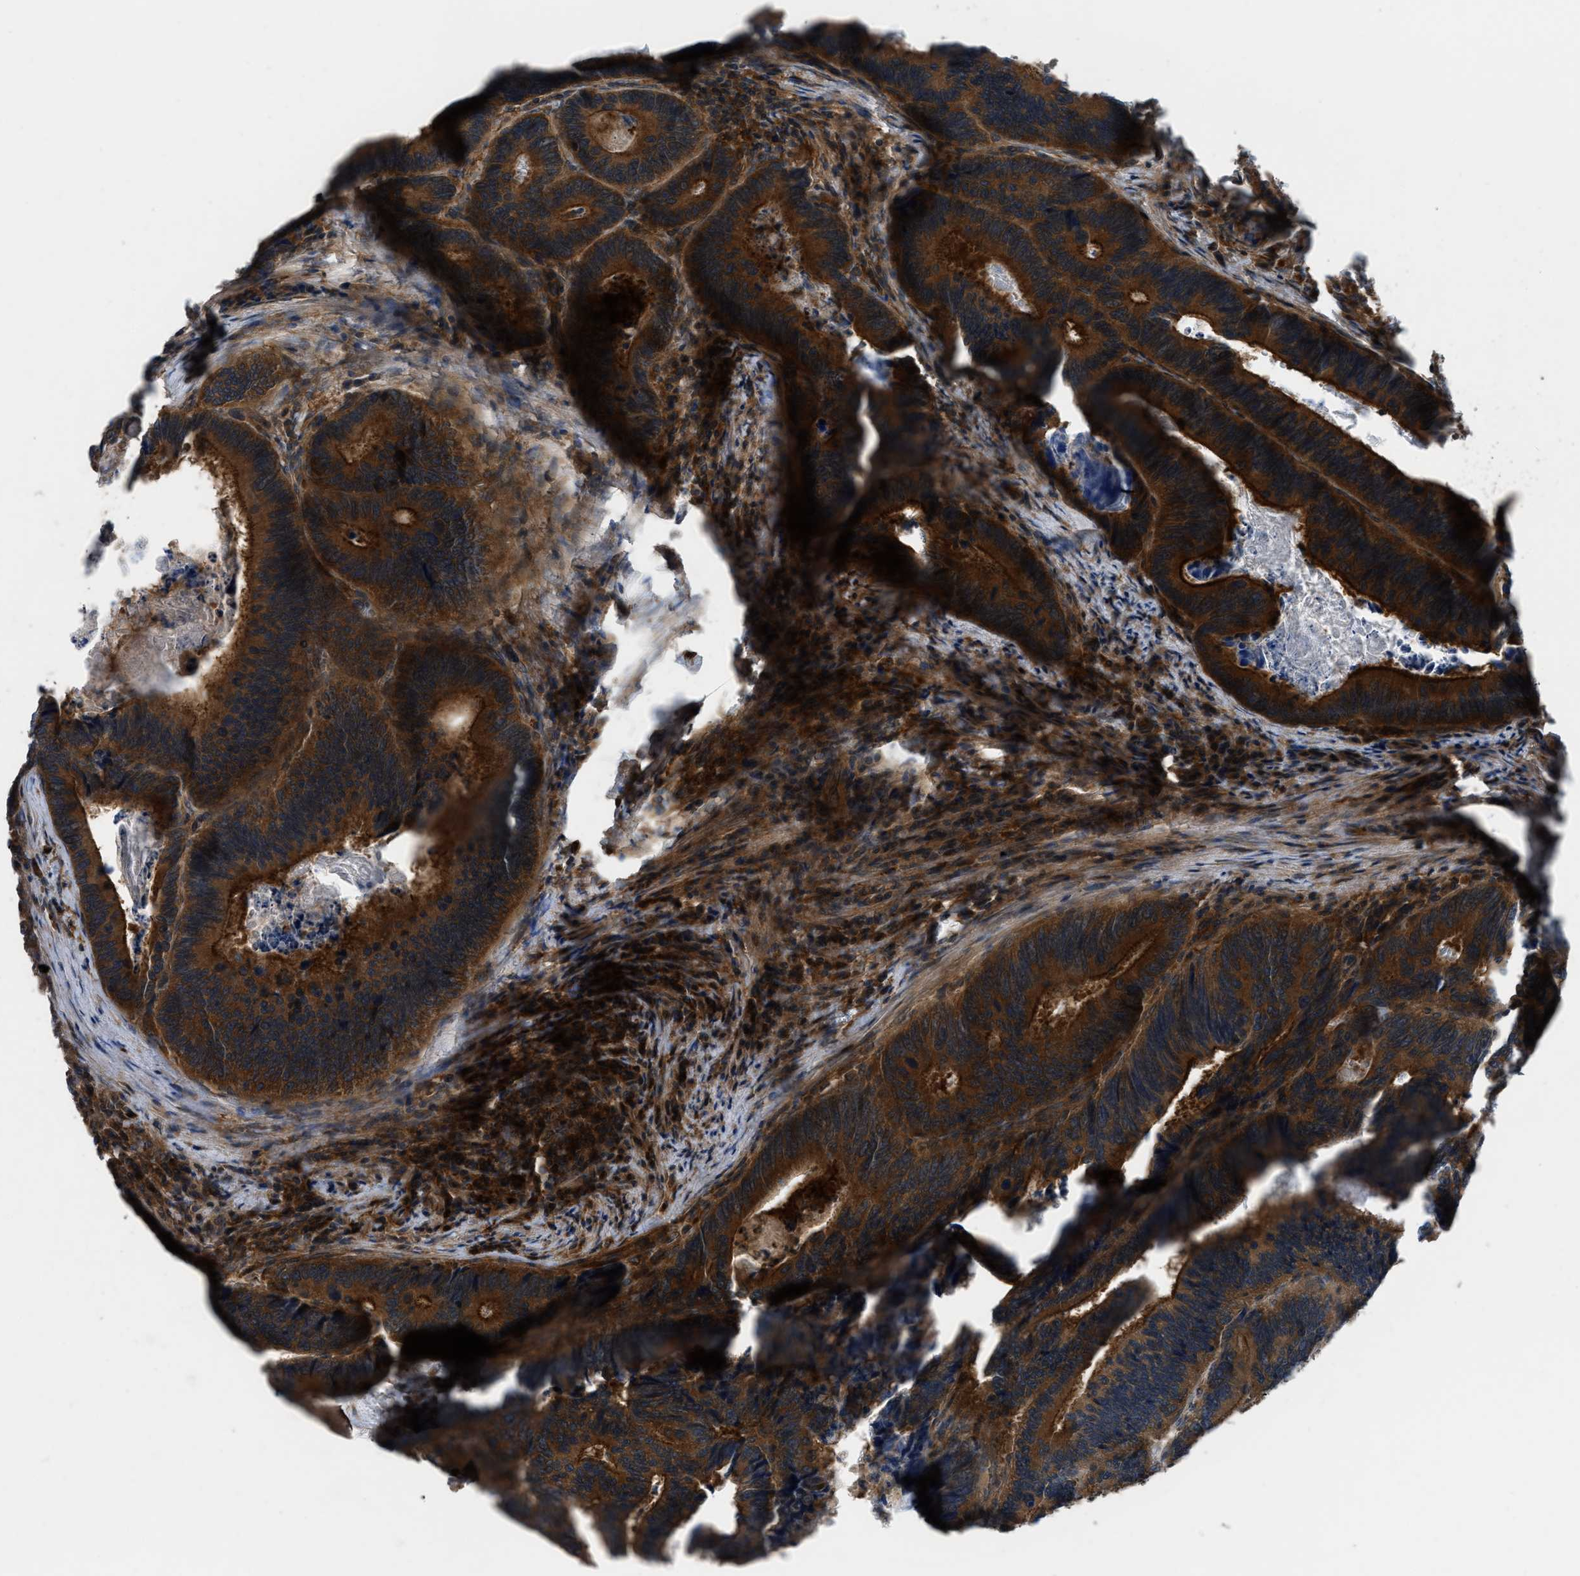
{"staining": {"intensity": "strong", "quantity": ">75%", "location": "cytoplasmic/membranous"}, "tissue": "colorectal cancer", "cell_type": "Tumor cells", "image_type": "cancer", "snomed": [{"axis": "morphology", "description": "Inflammation, NOS"}, {"axis": "morphology", "description": "Adenocarcinoma, NOS"}, {"axis": "topography", "description": "Colon"}], "caption": "The image shows a brown stain indicating the presence of a protein in the cytoplasmic/membranous of tumor cells in colorectal cancer (adenocarcinoma).", "gene": "USP25", "patient": {"sex": "male", "age": 72}}